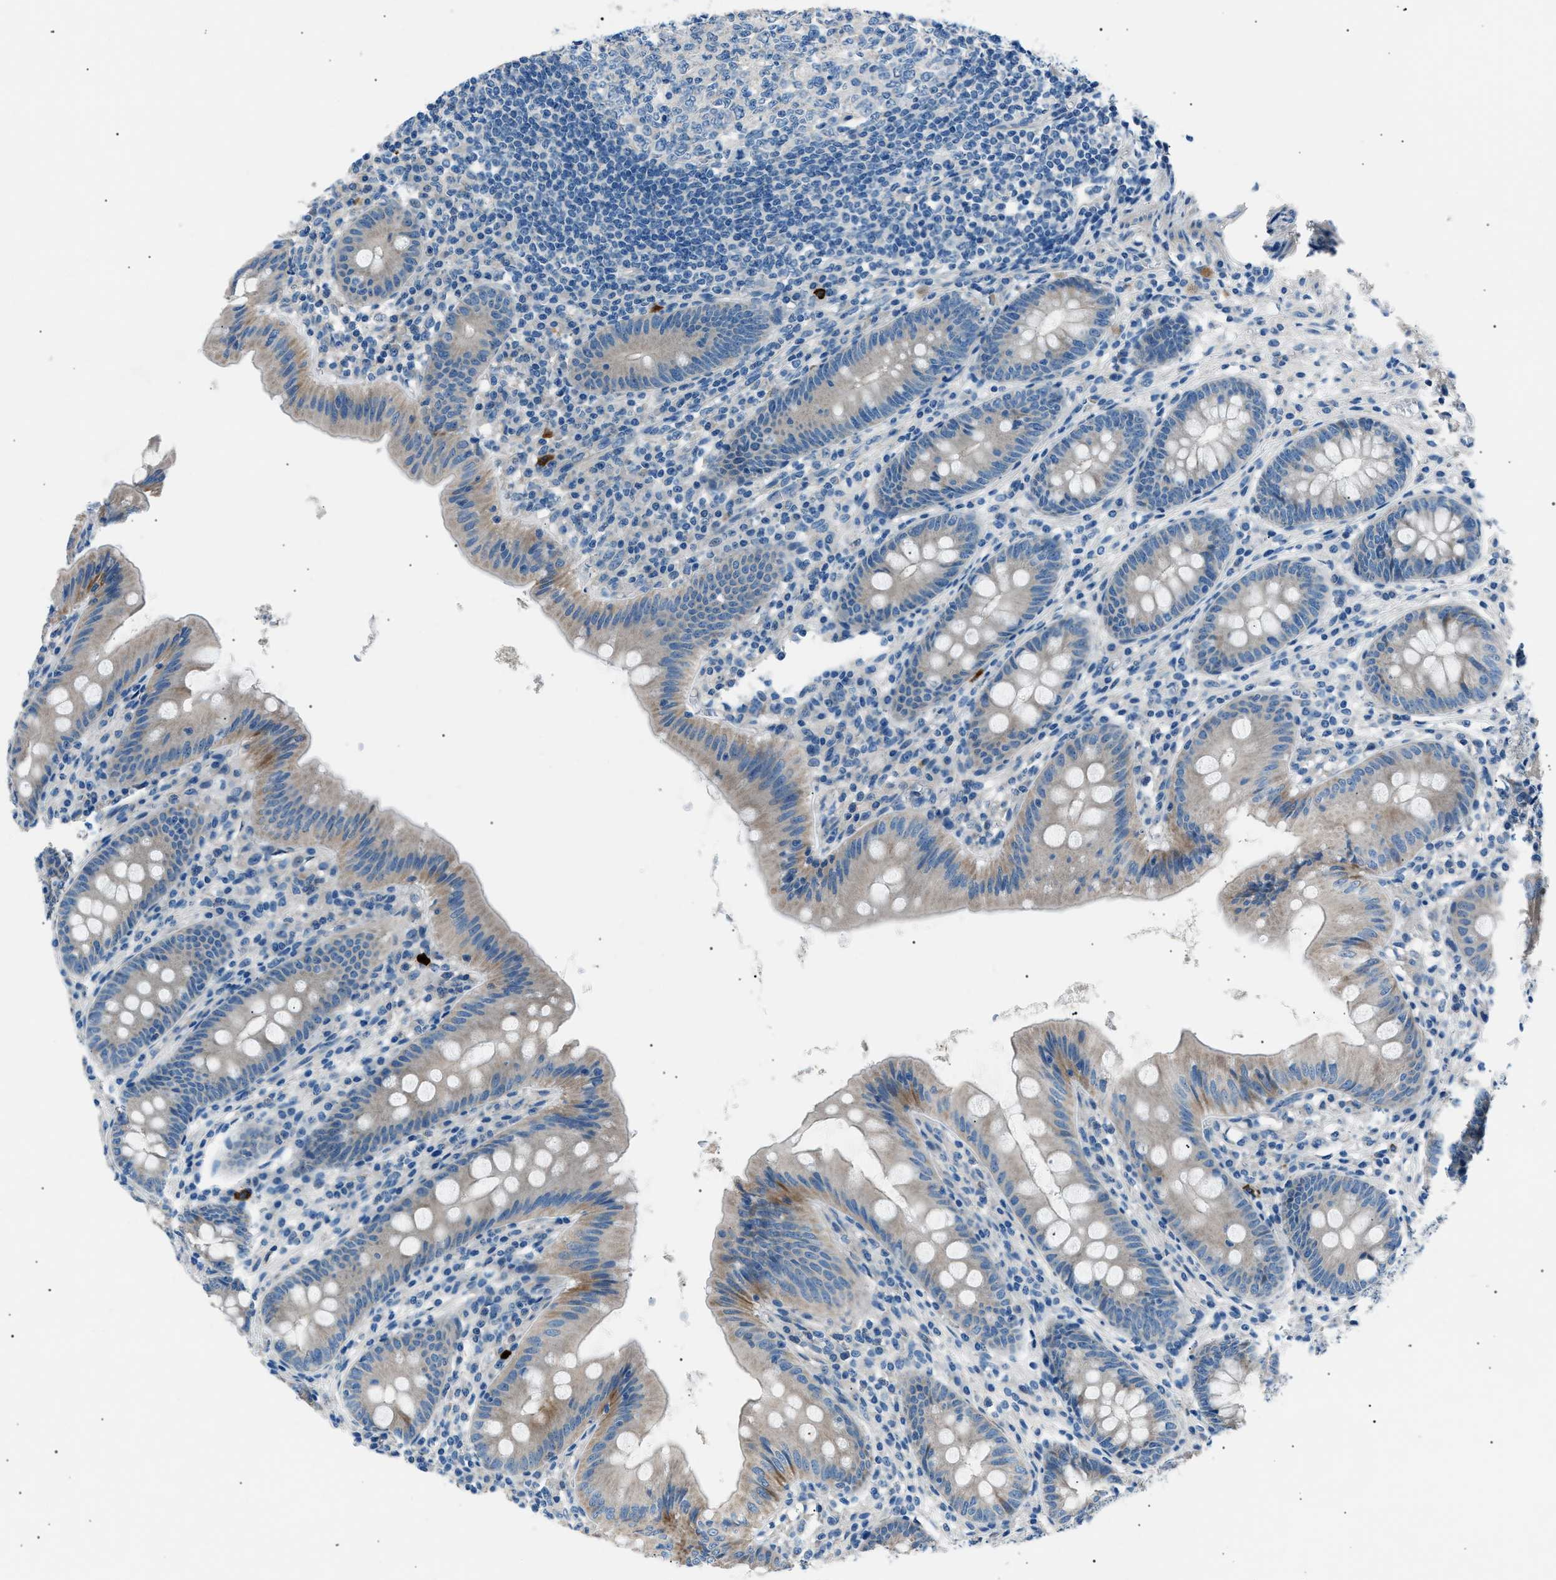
{"staining": {"intensity": "moderate", "quantity": "<25%", "location": "cytoplasmic/membranous"}, "tissue": "appendix", "cell_type": "Glandular cells", "image_type": "normal", "snomed": [{"axis": "morphology", "description": "Normal tissue, NOS"}, {"axis": "topography", "description": "Appendix"}], "caption": "Moderate cytoplasmic/membranous positivity for a protein is identified in about <25% of glandular cells of benign appendix using IHC.", "gene": "LRRC37B", "patient": {"sex": "male", "age": 56}}